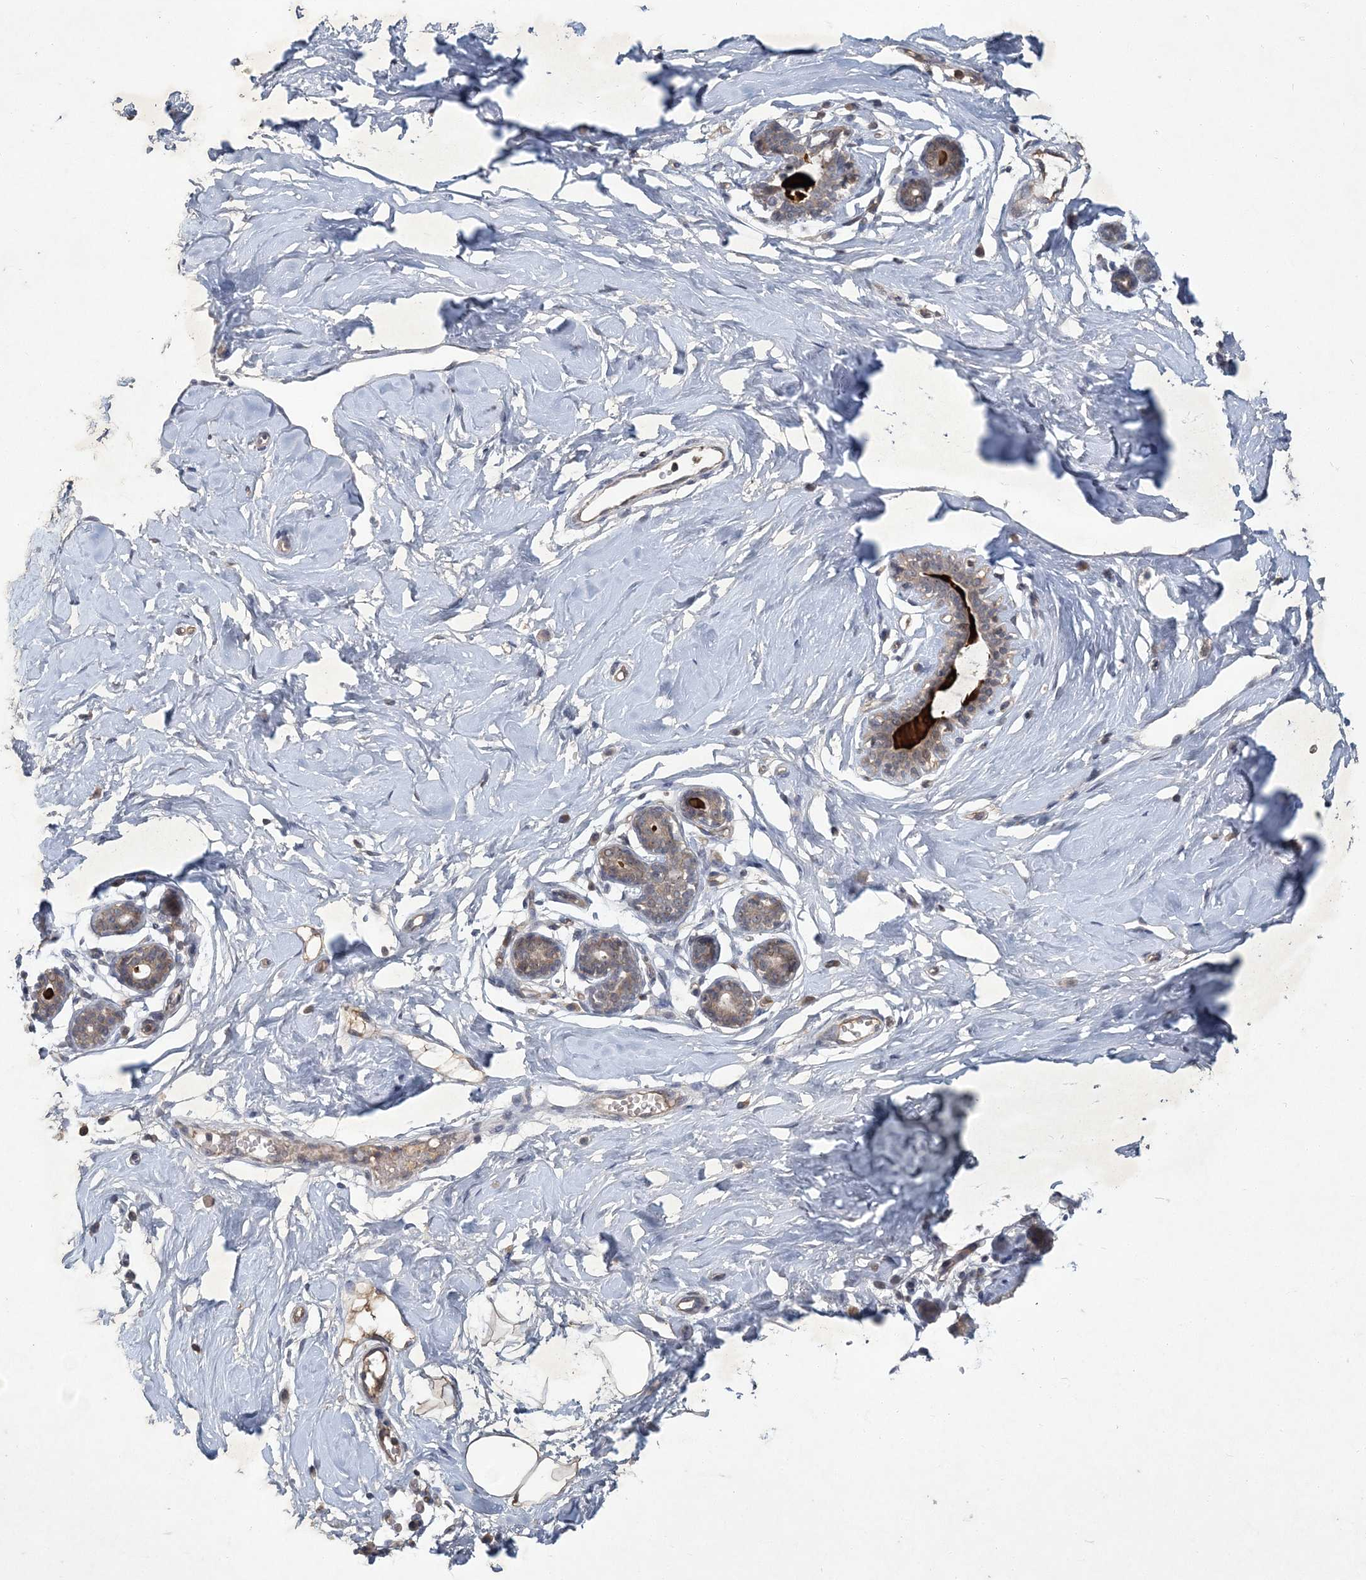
{"staining": {"intensity": "weak", "quantity": ">75%", "location": "cytoplasmic/membranous"}, "tissue": "breast", "cell_type": "Adipocytes", "image_type": "normal", "snomed": [{"axis": "morphology", "description": "Normal tissue, NOS"}, {"axis": "morphology", "description": "Adenoma, NOS"}, {"axis": "topography", "description": "Breast"}], "caption": "High-power microscopy captured an immunohistochemistry micrograph of unremarkable breast, revealing weak cytoplasmic/membranous positivity in about >75% of adipocytes.", "gene": "RNF25", "patient": {"sex": "female", "age": 23}}